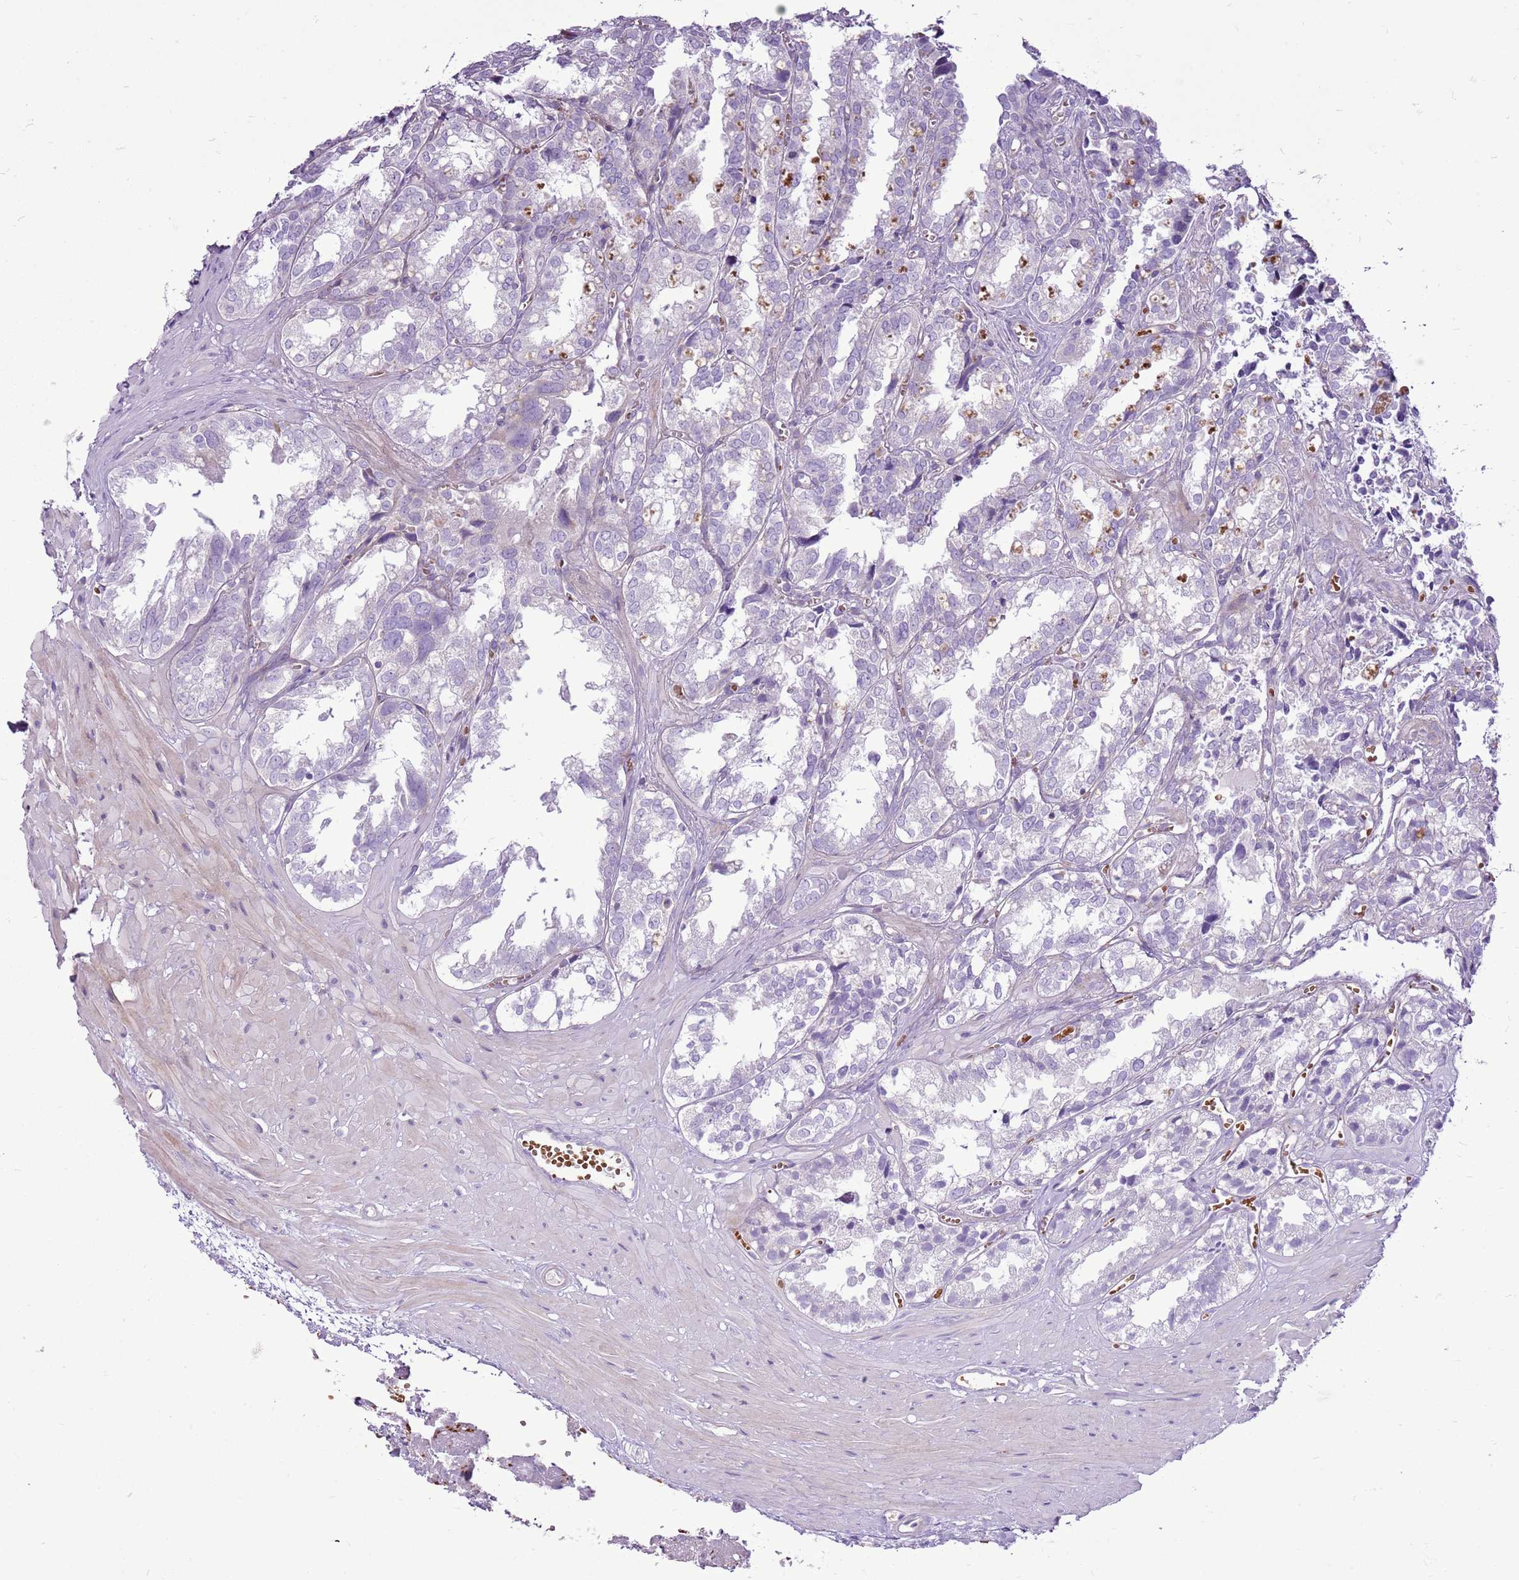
{"staining": {"intensity": "negative", "quantity": "none", "location": "none"}, "tissue": "seminal vesicle", "cell_type": "Glandular cells", "image_type": "normal", "snomed": [{"axis": "morphology", "description": "Normal tissue, NOS"}, {"axis": "topography", "description": "Prostate"}, {"axis": "topography", "description": "Seminal veicle"}], "caption": "This is an IHC photomicrograph of benign human seminal vesicle. There is no expression in glandular cells.", "gene": "CHAC2", "patient": {"sex": "male", "age": 51}}